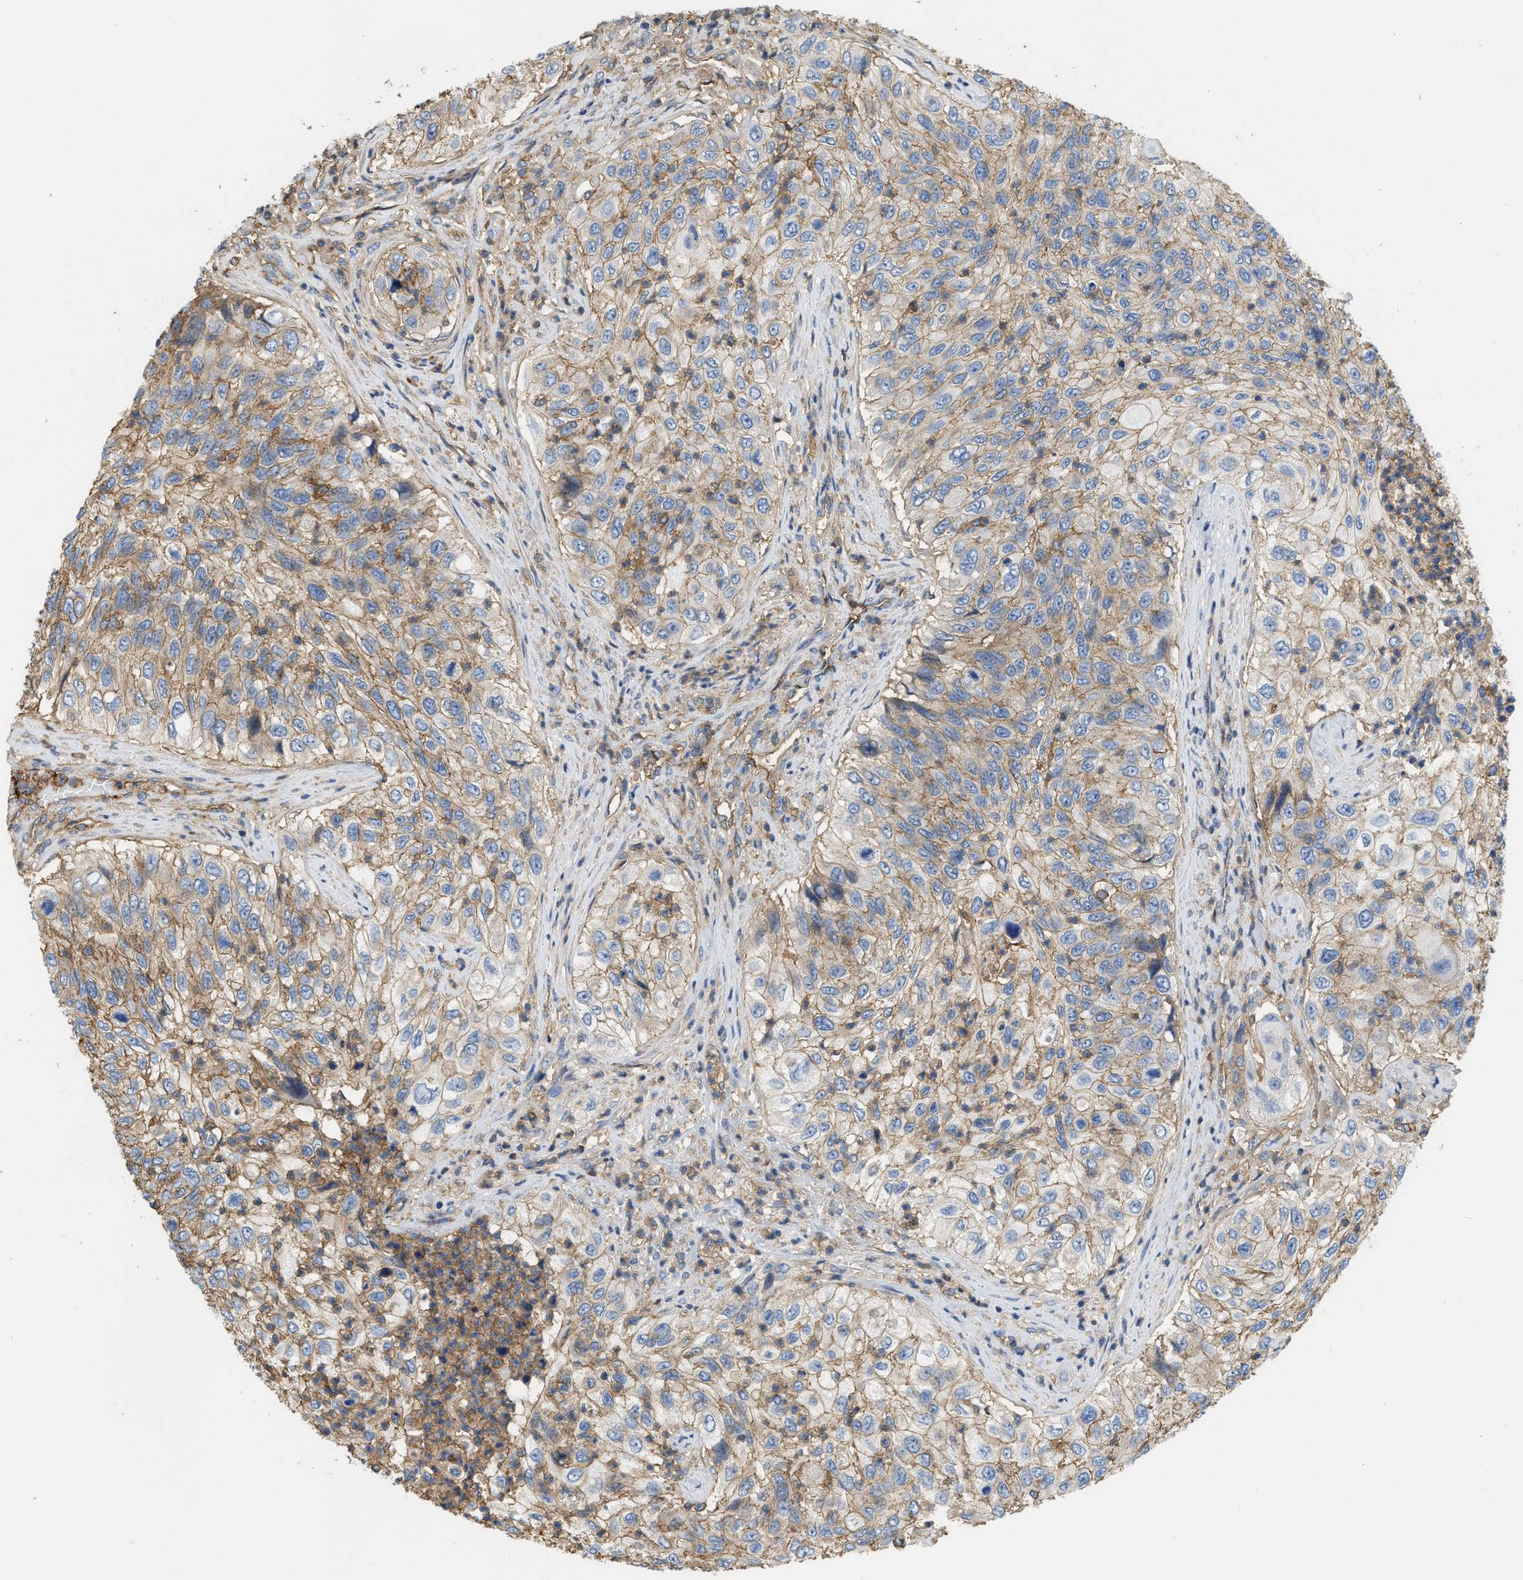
{"staining": {"intensity": "moderate", "quantity": ">75%", "location": "cytoplasmic/membranous"}, "tissue": "urothelial cancer", "cell_type": "Tumor cells", "image_type": "cancer", "snomed": [{"axis": "morphology", "description": "Urothelial carcinoma, High grade"}, {"axis": "topography", "description": "Urinary bladder"}], "caption": "Immunohistochemical staining of human urothelial carcinoma (high-grade) exhibits medium levels of moderate cytoplasmic/membranous positivity in approximately >75% of tumor cells.", "gene": "GNB4", "patient": {"sex": "female", "age": 60}}